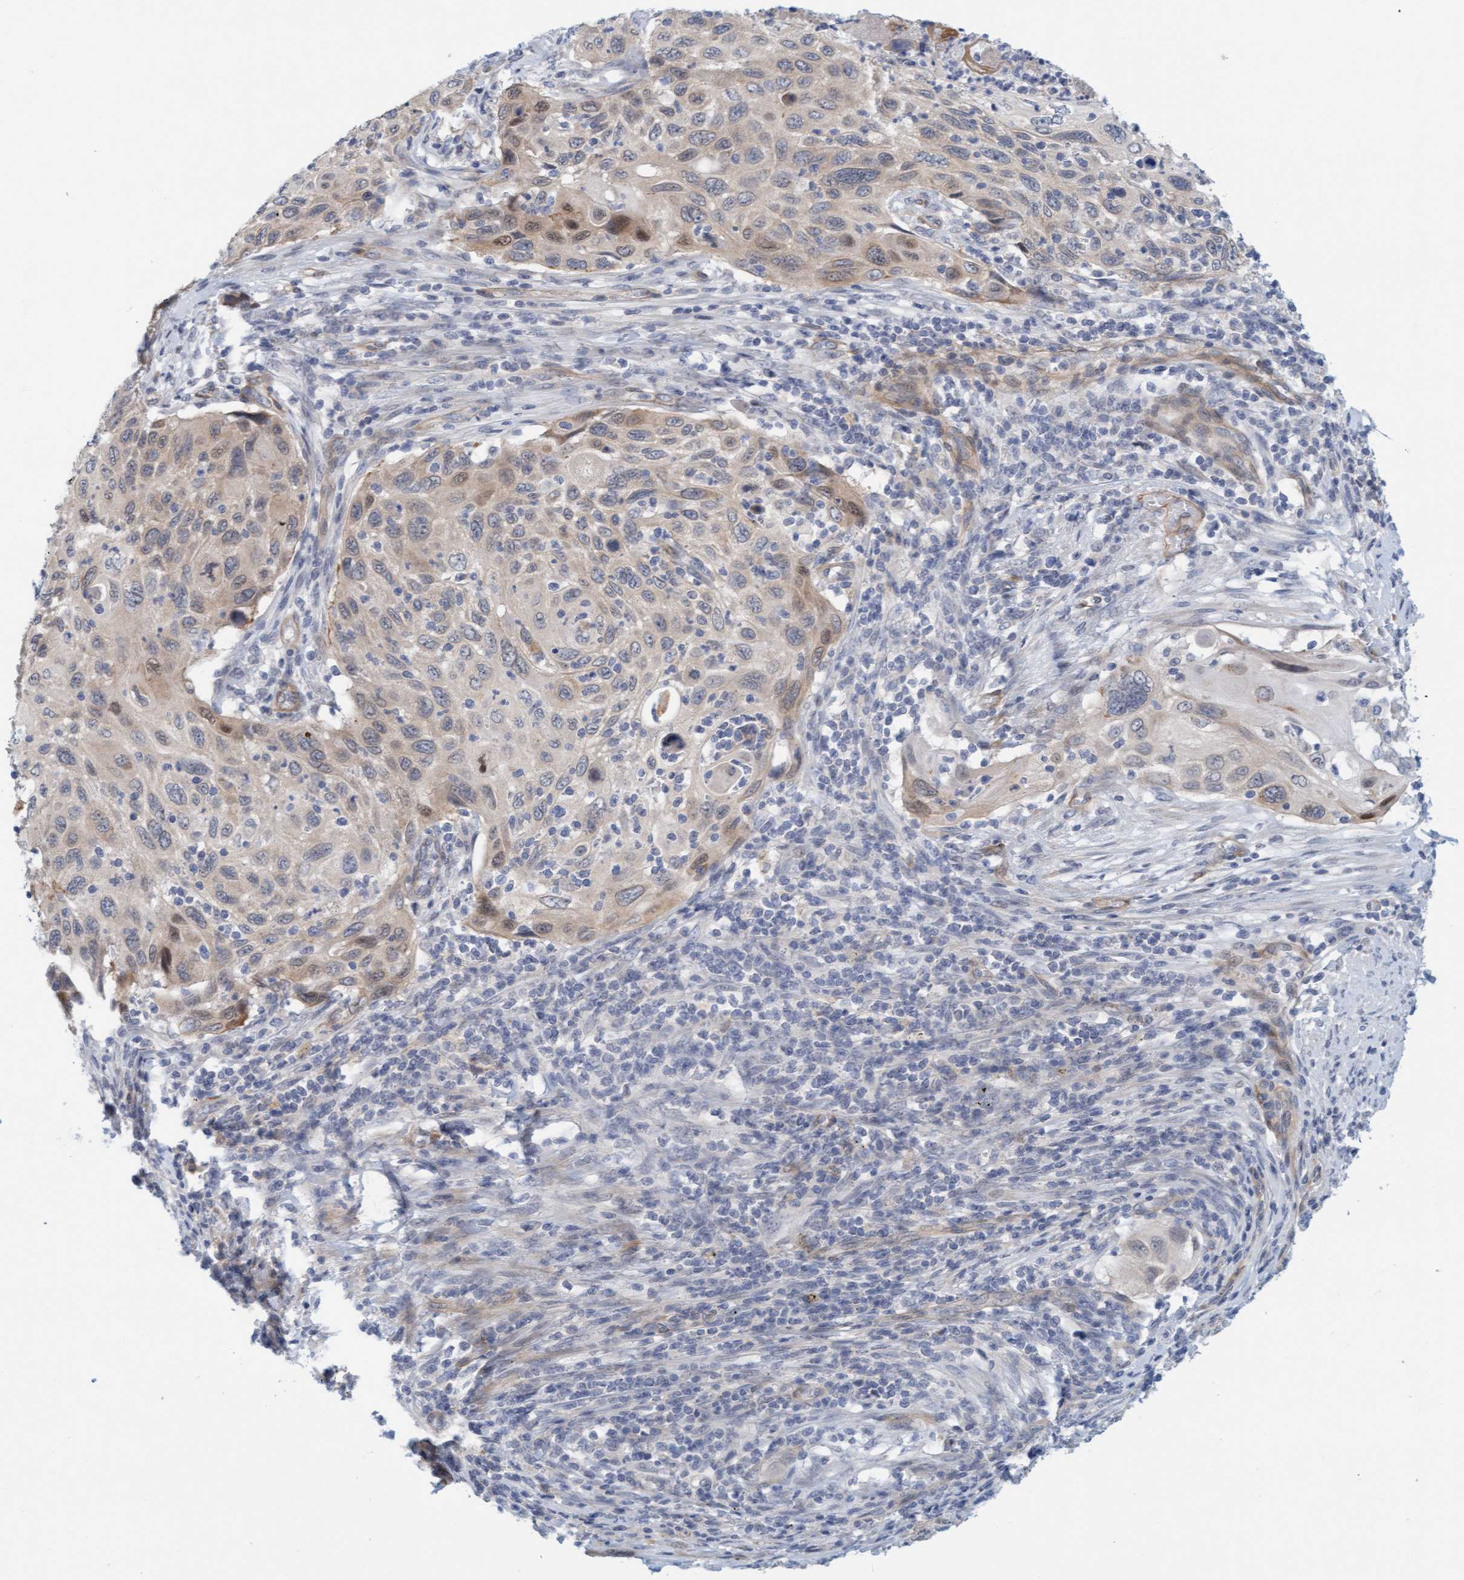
{"staining": {"intensity": "weak", "quantity": "<25%", "location": "cytoplasmic/membranous,nuclear"}, "tissue": "cervical cancer", "cell_type": "Tumor cells", "image_type": "cancer", "snomed": [{"axis": "morphology", "description": "Squamous cell carcinoma, NOS"}, {"axis": "topography", "description": "Cervix"}], "caption": "There is no significant positivity in tumor cells of cervical cancer (squamous cell carcinoma).", "gene": "TSTD2", "patient": {"sex": "female", "age": 70}}